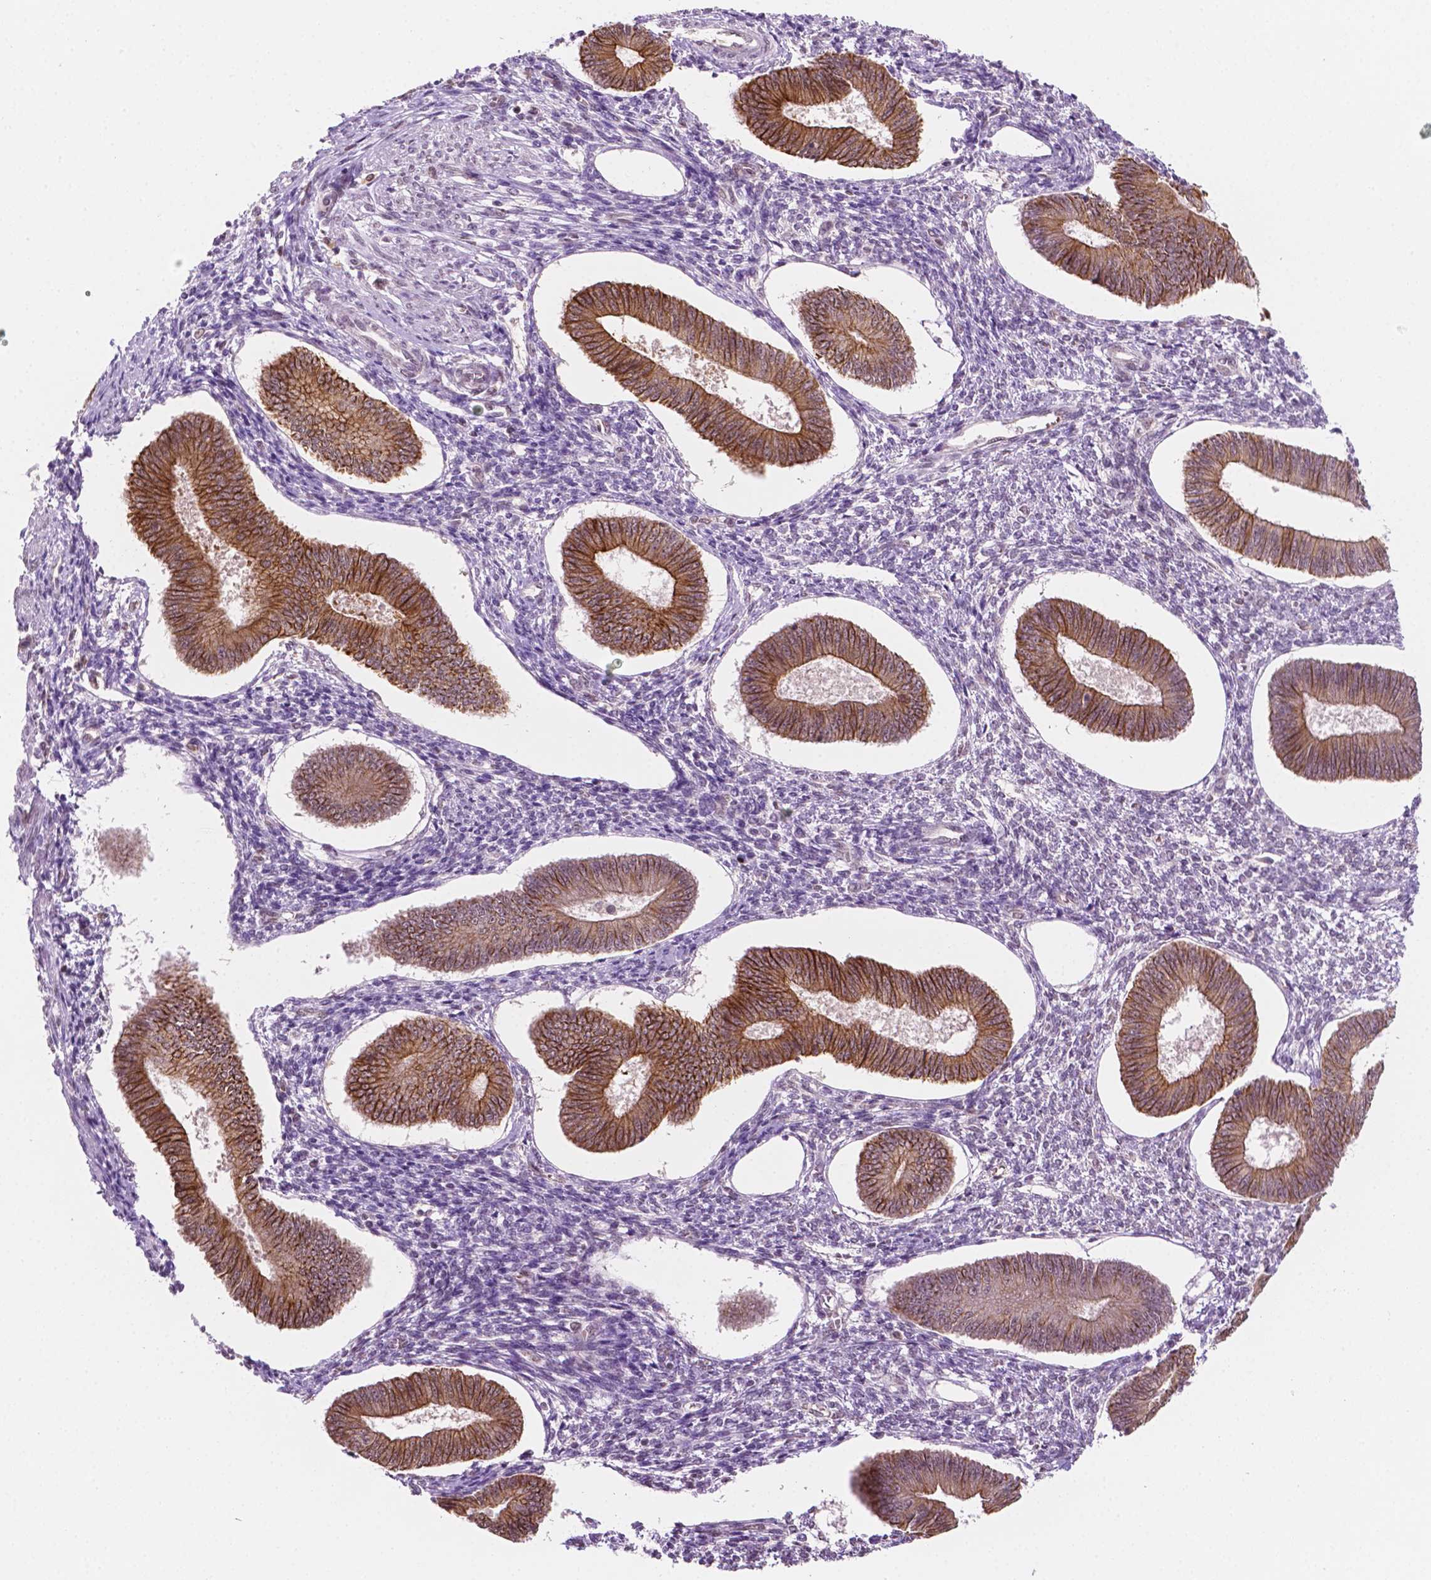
{"staining": {"intensity": "negative", "quantity": "none", "location": "none"}, "tissue": "endometrium", "cell_type": "Cells in endometrial stroma", "image_type": "normal", "snomed": [{"axis": "morphology", "description": "Normal tissue, NOS"}, {"axis": "topography", "description": "Endometrium"}], "caption": "Protein analysis of benign endometrium reveals no significant expression in cells in endometrial stroma. (Brightfield microscopy of DAB immunohistochemistry at high magnification).", "gene": "SHLD3", "patient": {"sex": "female", "age": 42}}